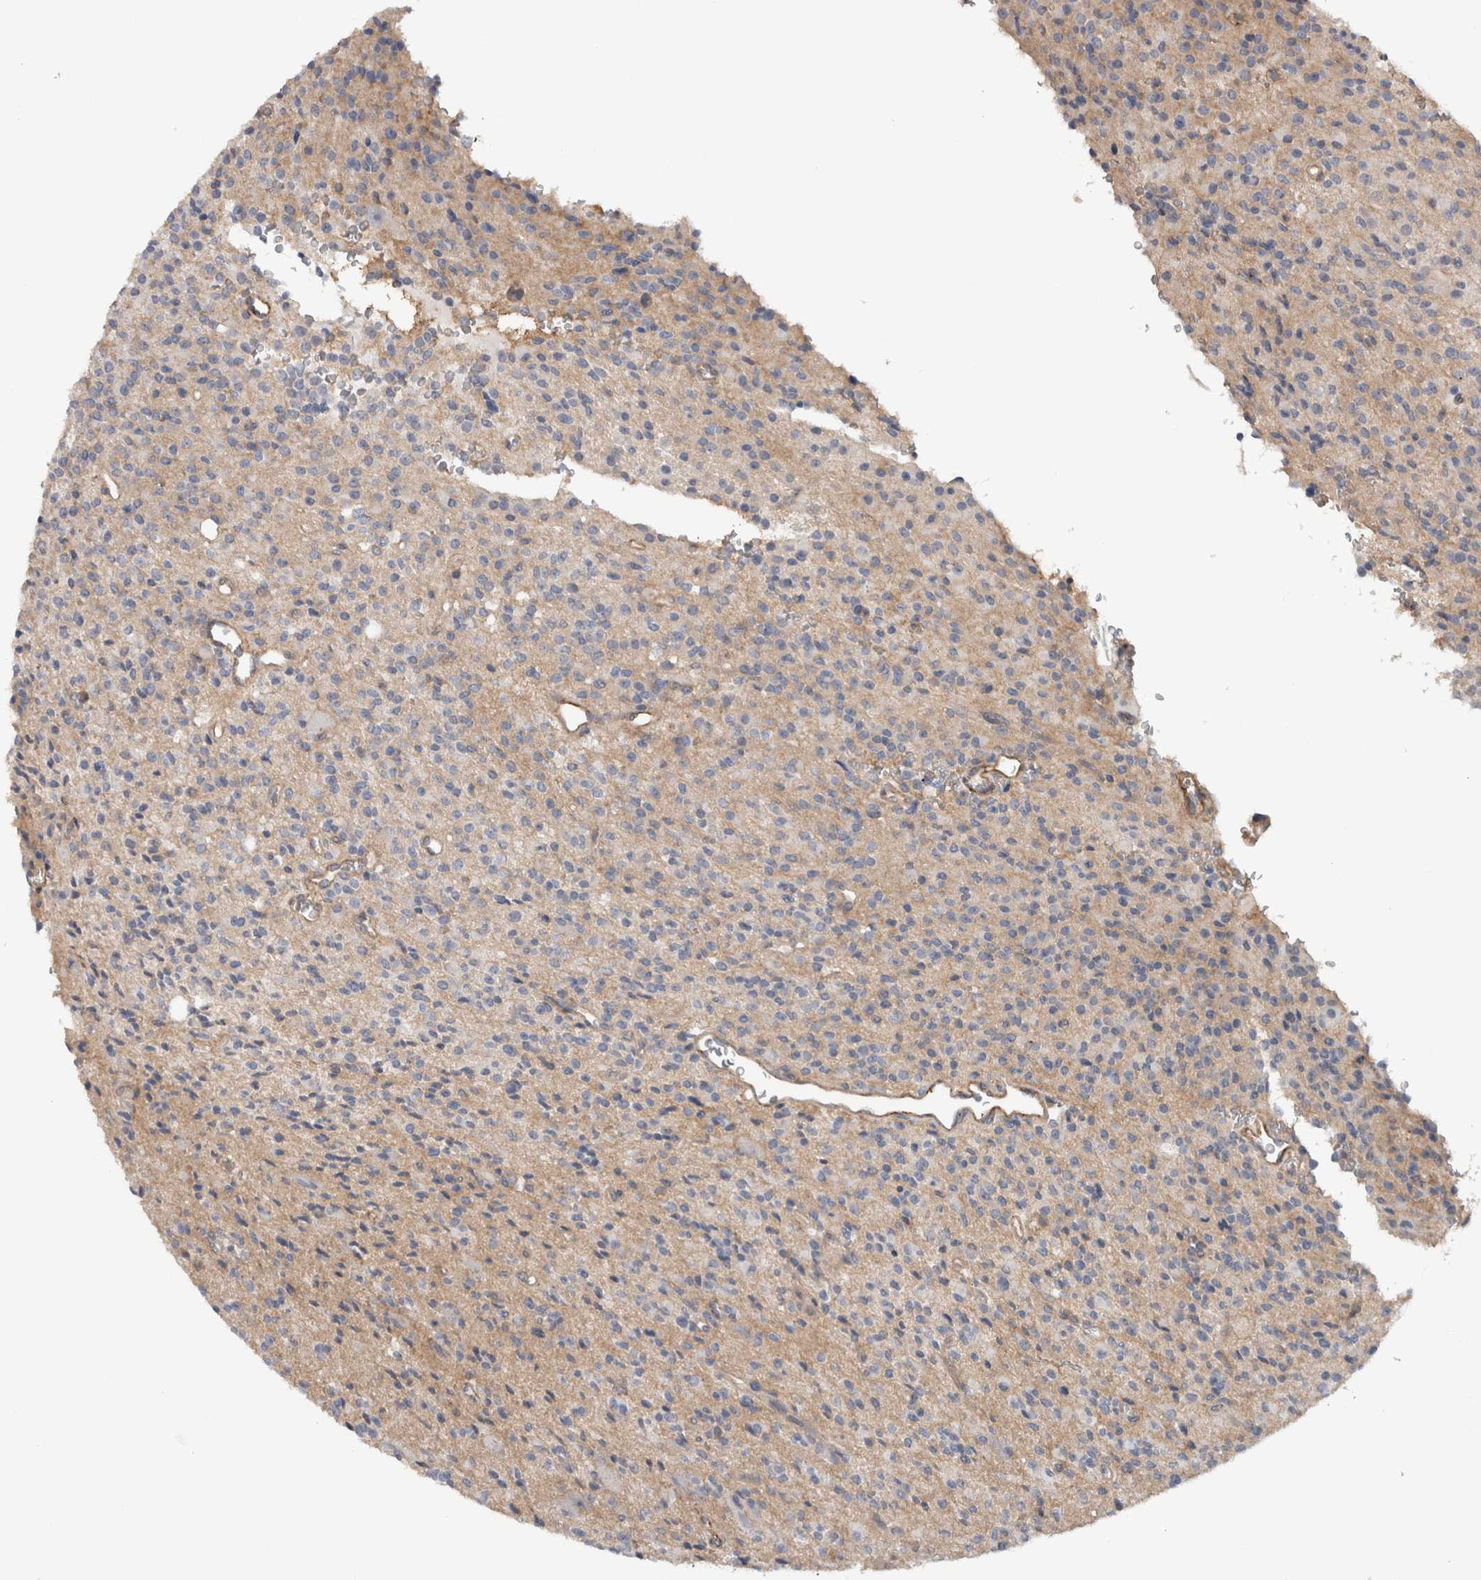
{"staining": {"intensity": "negative", "quantity": "none", "location": "none"}, "tissue": "glioma", "cell_type": "Tumor cells", "image_type": "cancer", "snomed": [{"axis": "morphology", "description": "Glioma, malignant, High grade"}, {"axis": "topography", "description": "Brain"}], "caption": "Tumor cells show no significant protein positivity in glioma.", "gene": "CD59", "patient": {"sex": "male", "age": 34}}